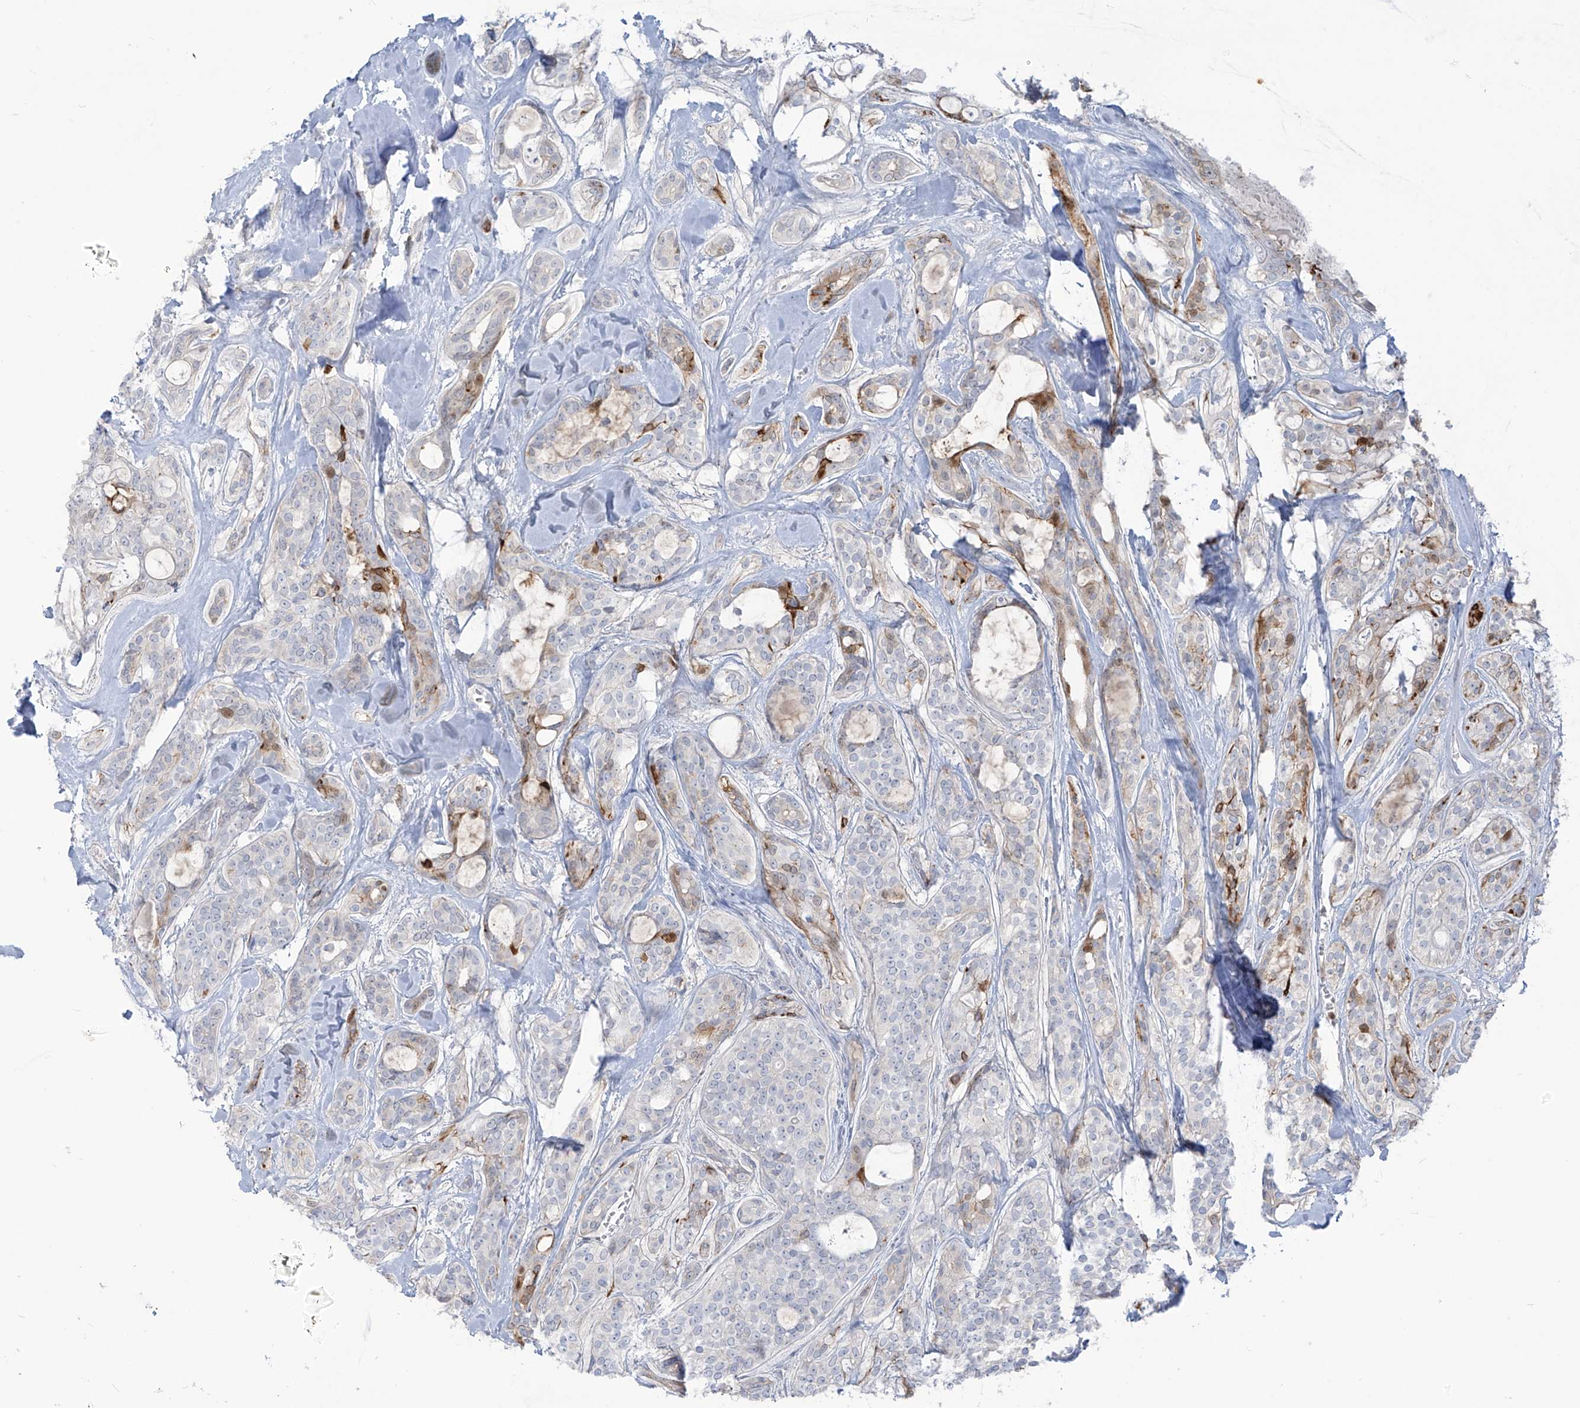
{"staining": {"intensity": "negative", "quantity": "none", "location": "none"}, "tissue": "head and neck cancer", "cell_type": "Tumor cells", "image_type": "cancer", "snomed": [{"axis": "morphology", "description": "Adenocarcinoma, NOS"}, {"axis": "topography", "description": "Head-Neck"}], "caption": "Tumor cells are negative for brown protein staining in adenocarcinoma (head and neck).", "gene": "NOTO", "patient": {"sex": "male", "age": 66}}